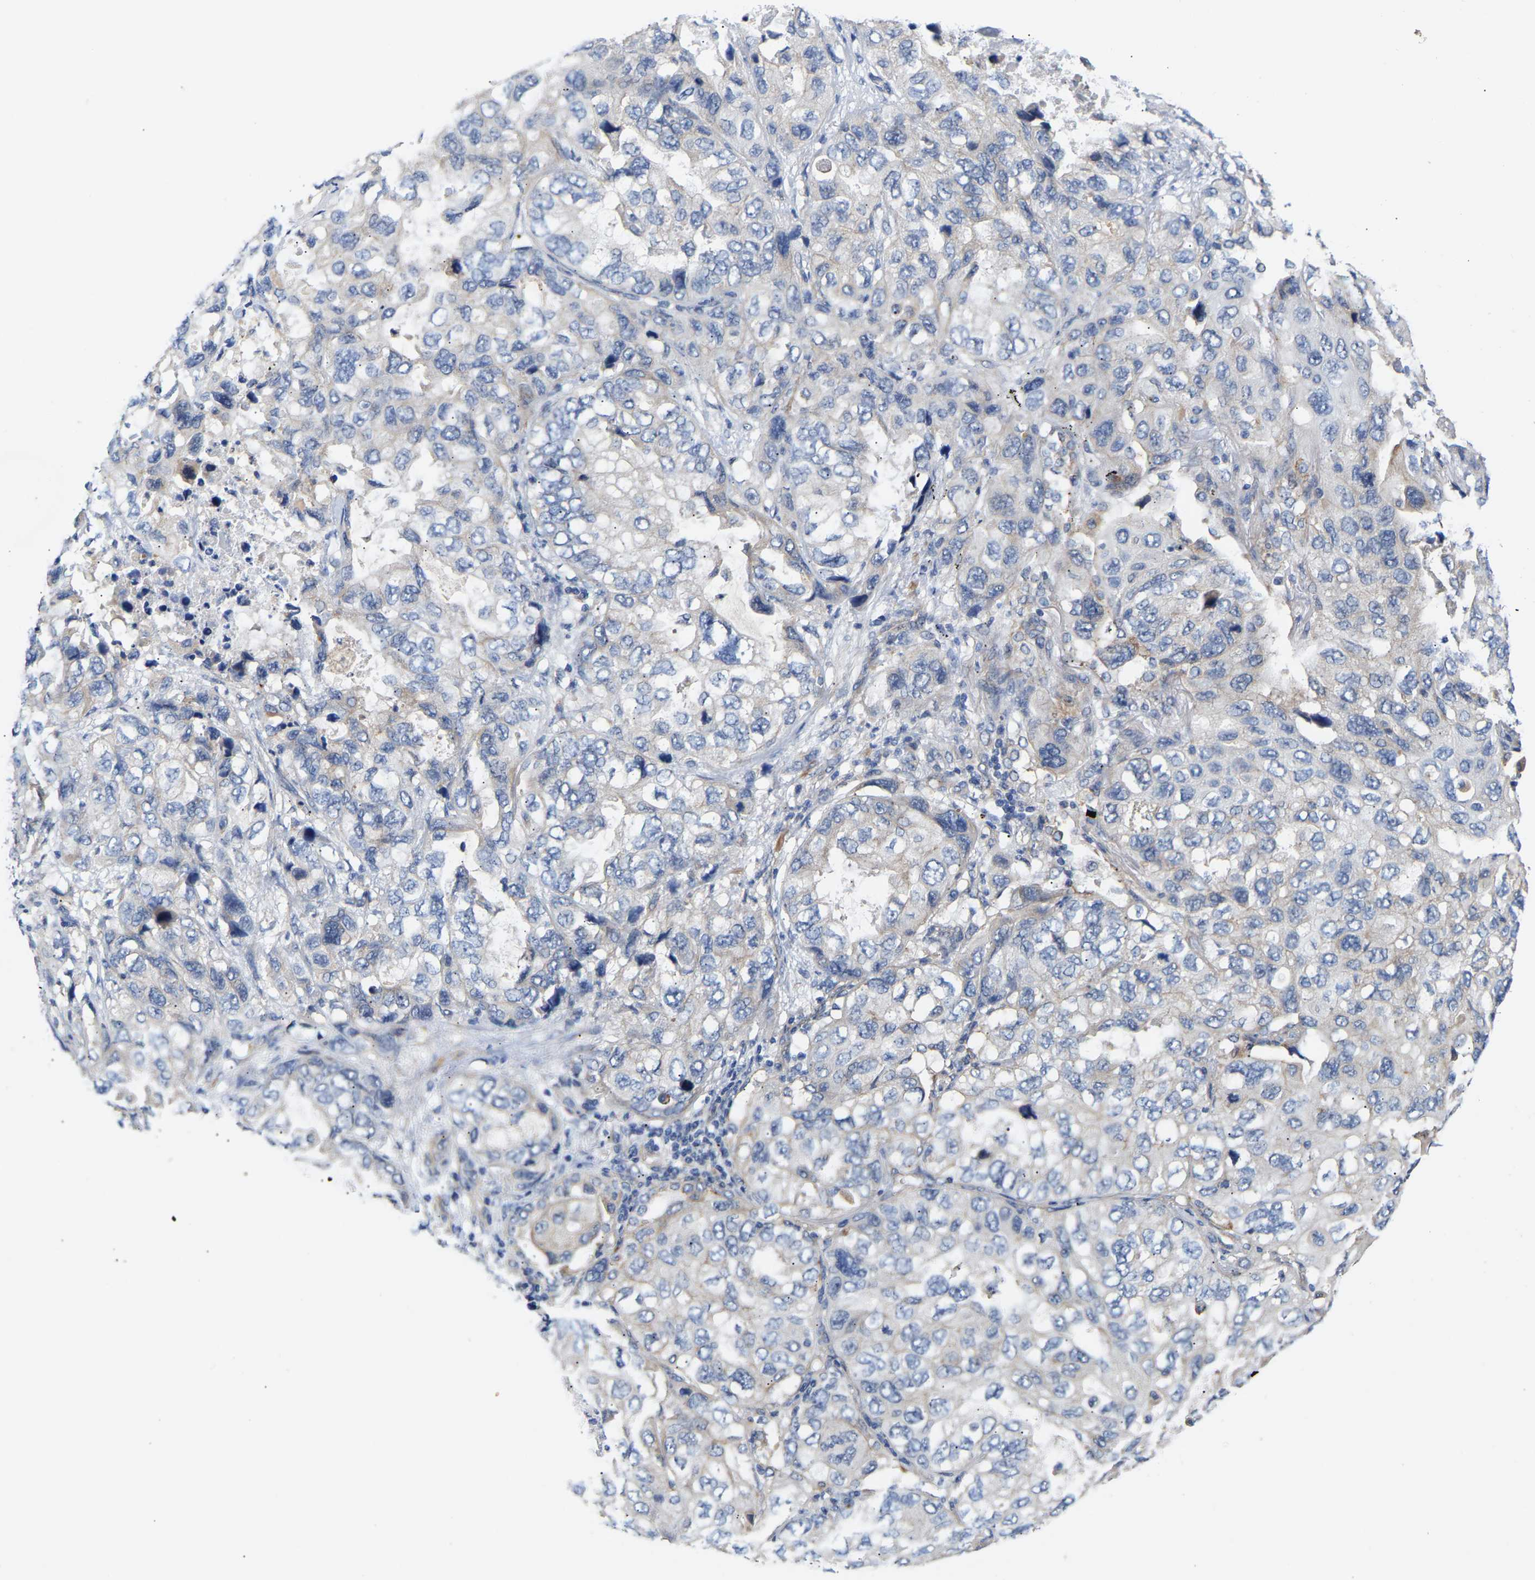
{"staining": {"intensity": "negative", "quantity": "none", "location": "none"}, "tissue": "lung cancer", "cell_type": "Tumor cells", "image_type": "cancer", "snomed": [{"axis": "morphology", "description": "Squamous cell carcinoma, NOS"}, {"axis": "topography", "description": "Lung"}], "caption": "Immunohistochemistry (IHC) micrograph of lung cancer (squamous cell carcinoma) stained for a protein (brown), which demonstrates no staining in tumor cells.", "gene": "KASH5", "patient": {"sex": "female", "age": 73}}